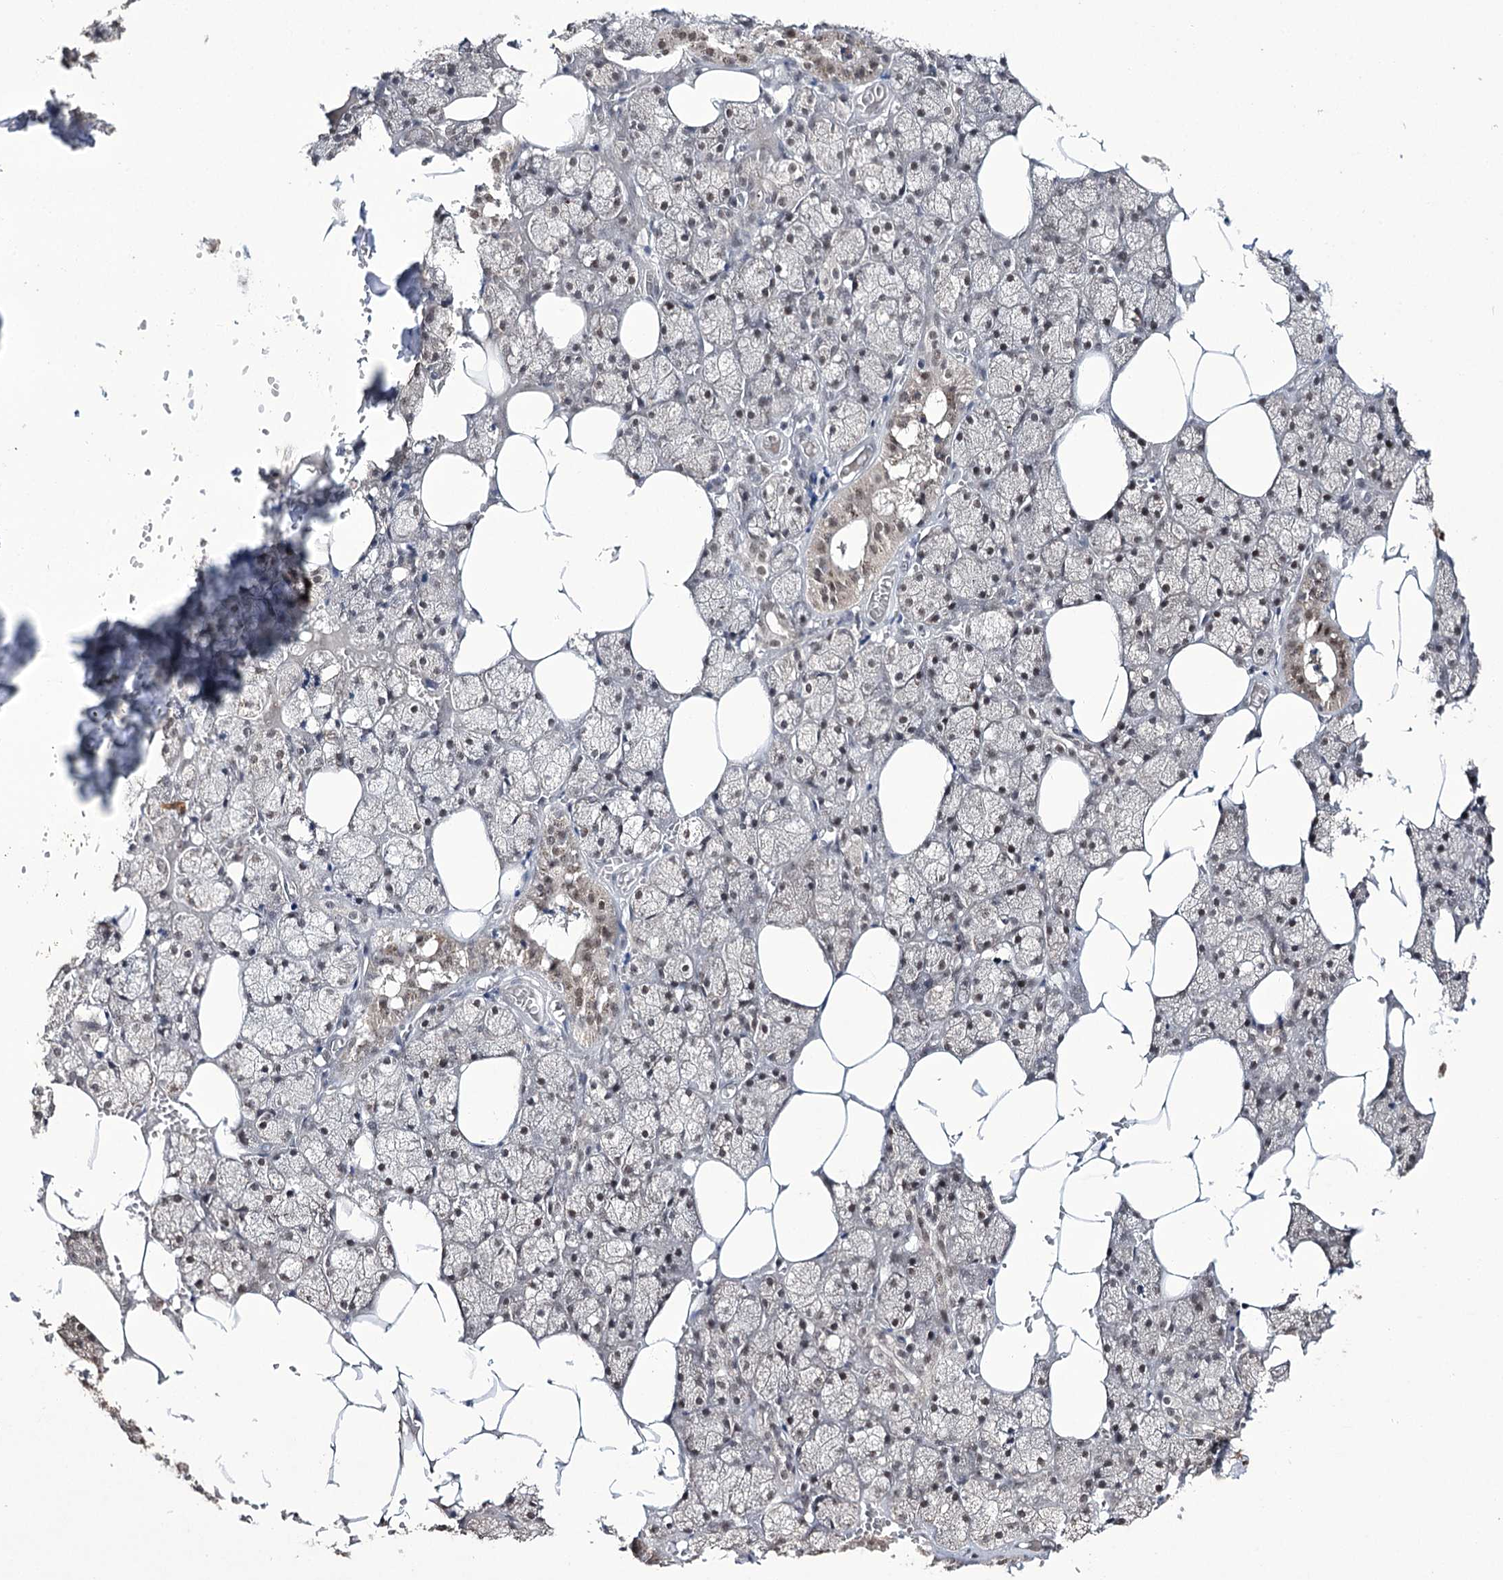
{"staining": {"intensity": "moderate", "quantity": "25%-75%", "location": "nuclear"}, "tissue": "salivary gland", "cell_type": "Glandular cells", "image_type": "normal", "snomed": [{"axis": "morphology", "description": "Normal tissue, NOS"}, {"axis": "topography", "description": "Salivary gland"}], "caption": "Immunohistochemistry (IHC) (DAB (3,3'-diaminobenzidine)) staining of benign salivary gland exhibits moderate nuclear protein staining in about 25%-75% of glandular cells.", "gene": "ERCC3", "patient": {"sex": "male", "age": 62}}